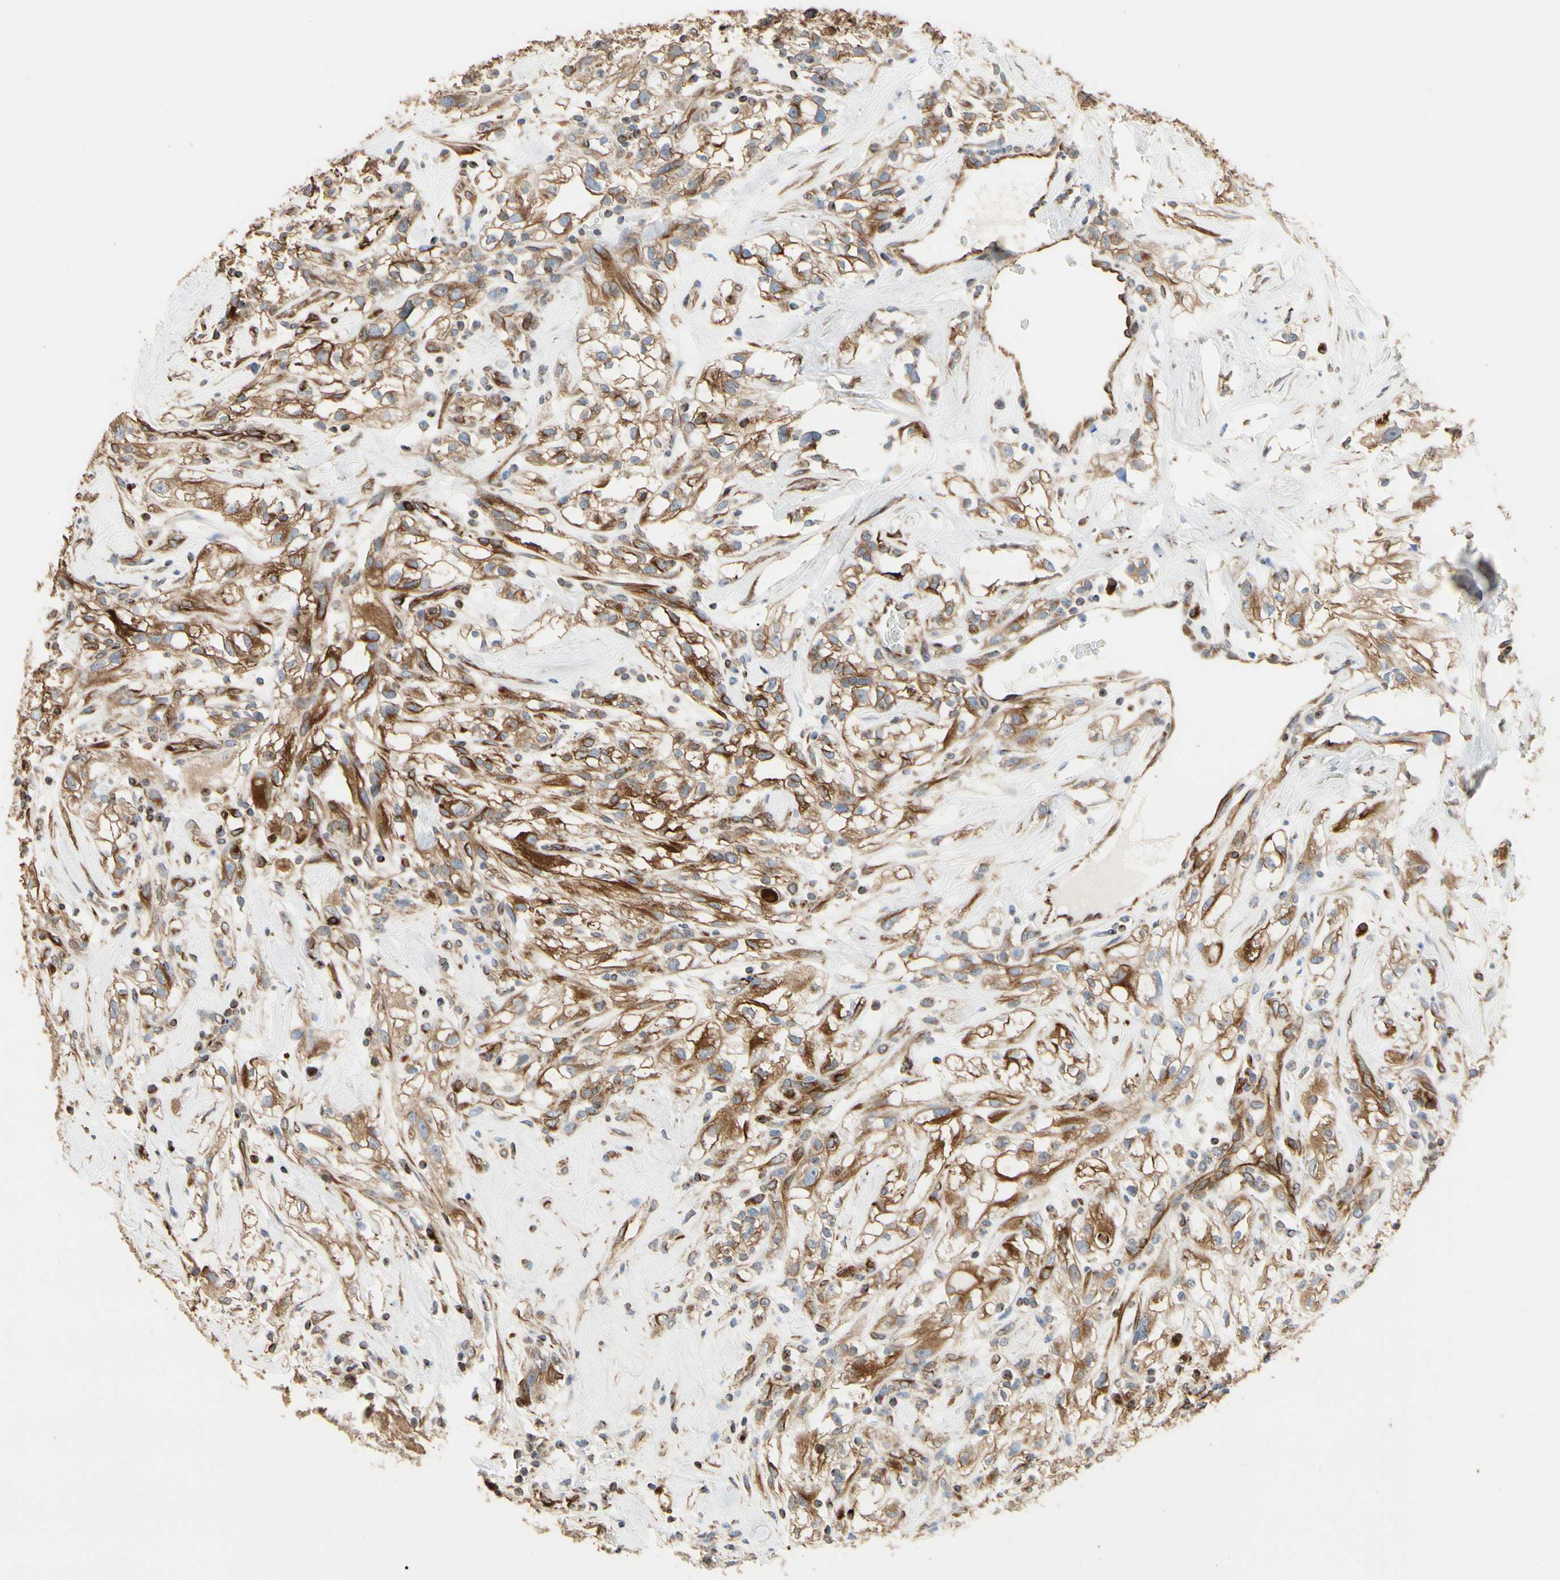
{"staining": {"intensity": "weak", "quantity": "25%-75%", "location": "cytoplasmic/membranous"}, "tissue": "renal cancer", "cell_type": "Tumor cells", "image_type": "cancer", "snomed": [{"axis": "morphology", "description": "Adenocarcinoma, NOS"}, {"axis": "topography", "description": "Kidney"}], "caption": "Immunohistochemistry photomicrograph of neoplastic tissue: human renal cancer (adenocarcinoma) stained using immunohistochemistry shows low levels of weak protein expression localized specifically in the cytoplasmic/membranous of tumor cells, appearing as a cytoplasmic/membranous brown color.", "gene": "TUBA1A", "patient": {"sex": "female", "age": 60}}